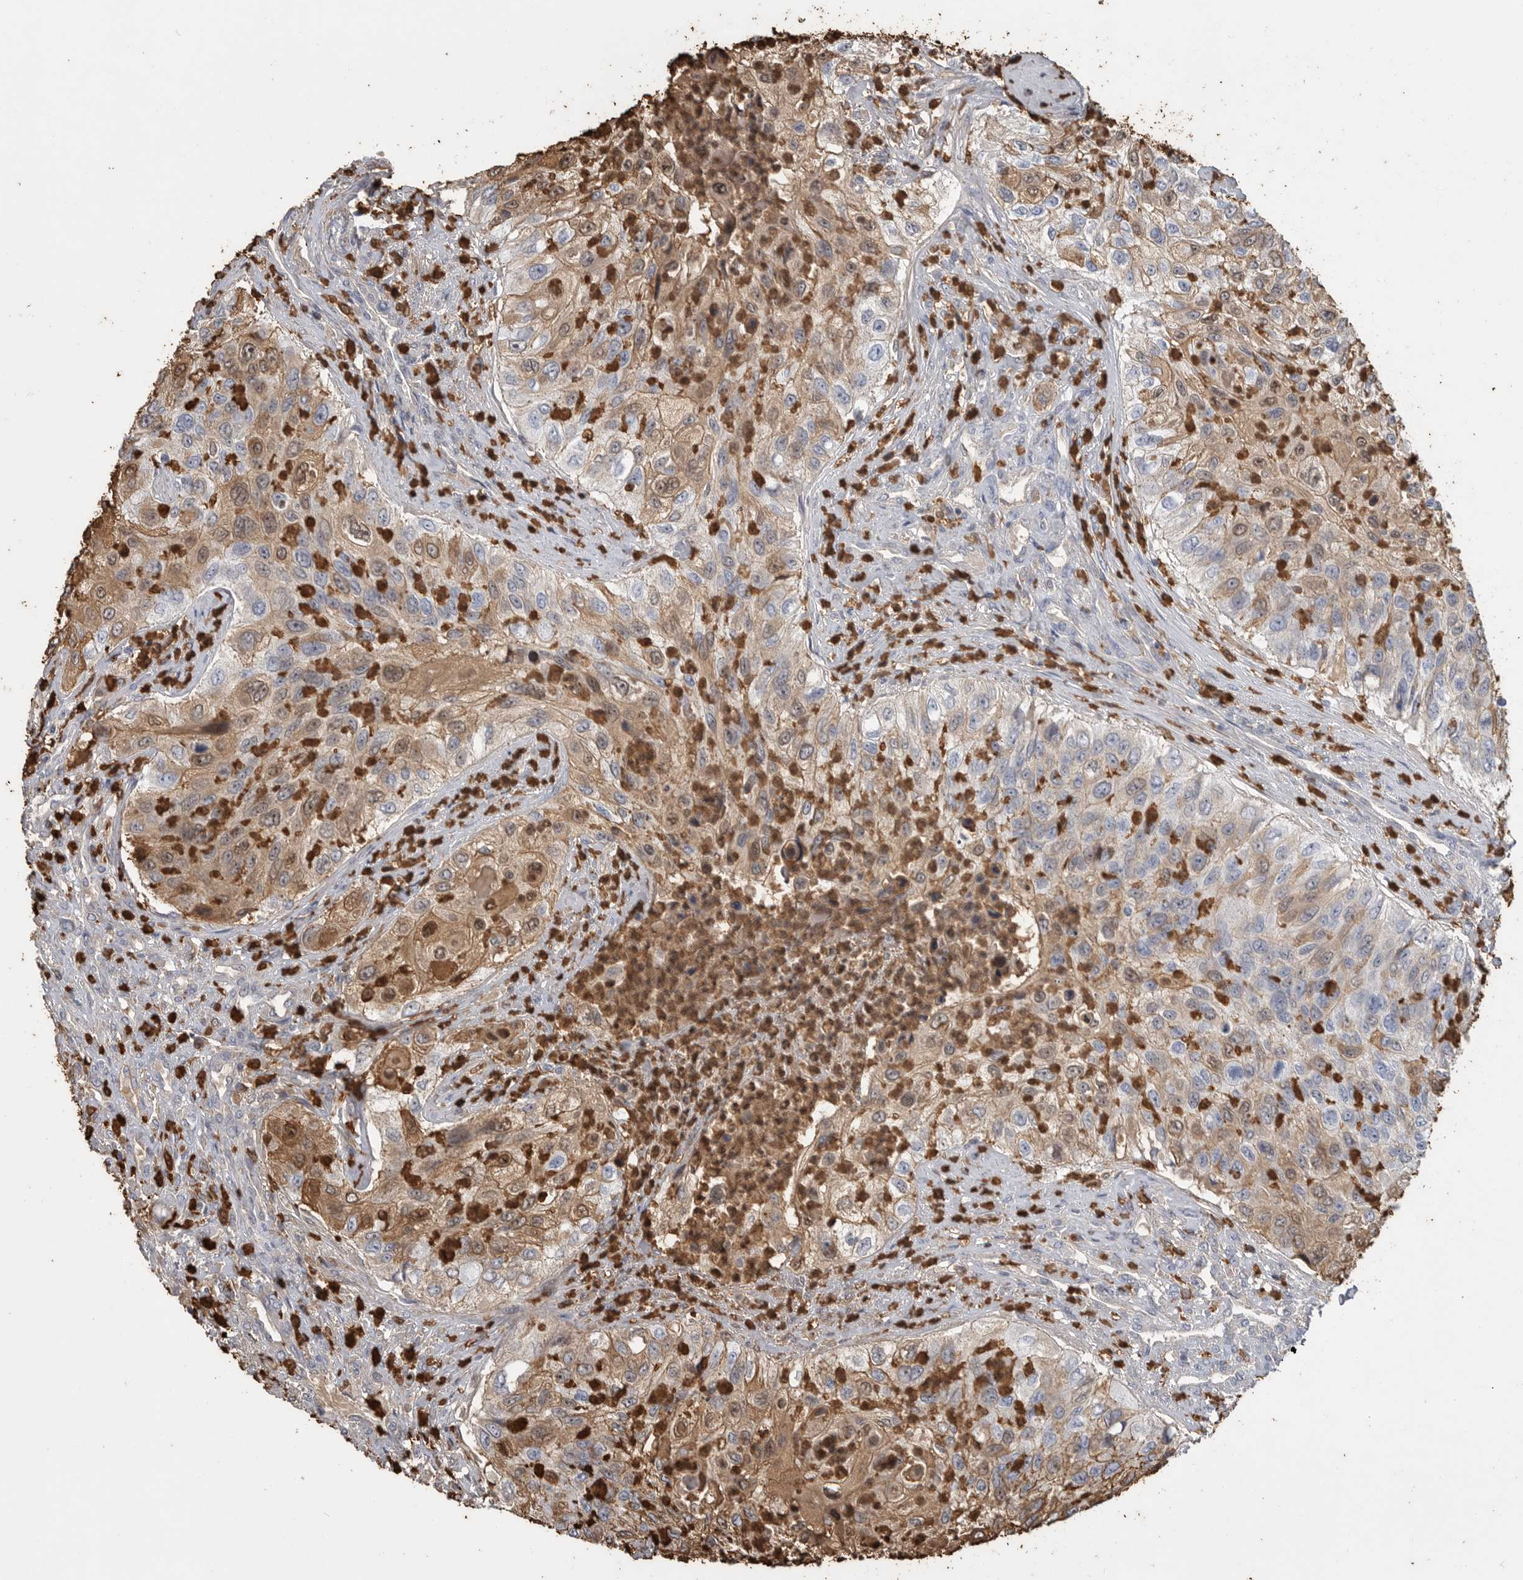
{"staining": {"intensity": "weak", "quantity": ">75%", "location": "cytoplasmic/membranous,nuclear"}, "tissue": "urothelial cancer", "cell_type": "Tumor cells", "image_type": "cancer", "snomed": [{"axis": "morphology", "description": "Urothelial carcinoma, High grade"}, {"axis": "topography", "description": "Urinary bladder"}], "caption": "This histopathology image displays immunohistochemistry staining of human urothelial cancer, with low weak cytoplasmic/membranous and nuclear positivity in approximately >75% of tumor cells.", "gene": "CYB561D1", "patient": {"sex": "female", "age": 60}}